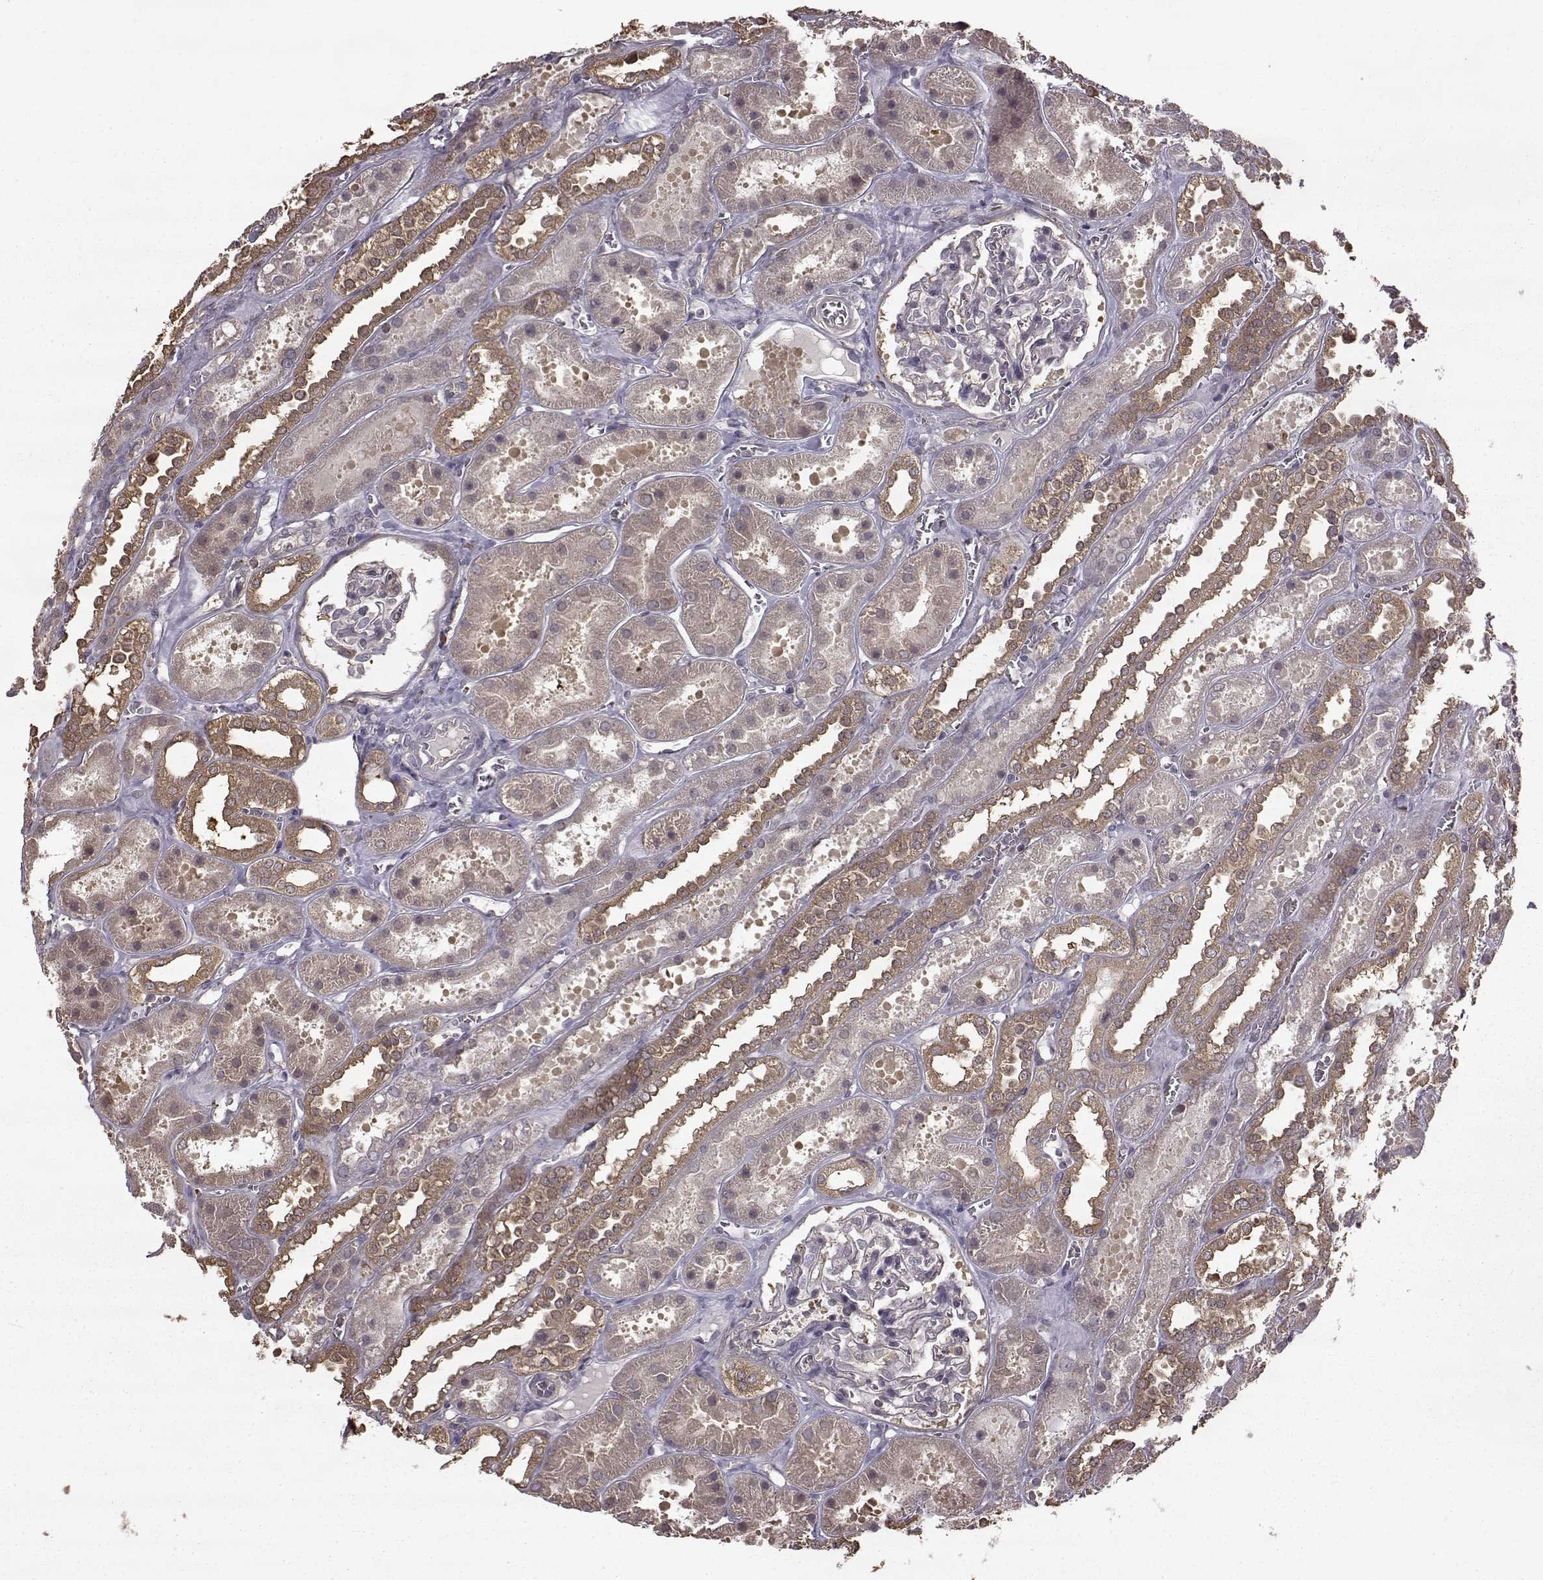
{"staining": {"intensity": "negative", "quantity": "none", "location": "none"}, "tissue": "kidney", "cell_type": "Cells in glomeruli", "image_type": "normal", "snomed": [{"axis": "morphology", "description": "Normal tissue, NOS"}, {"axis": "topography", "description": "Kidney"}], "caption": "Immunohistochemical staining of benign kidney reveals no significant expression in cells in glomeruli.", "gene": "NME1", "patient": {"sex": "female", "age": 41}}